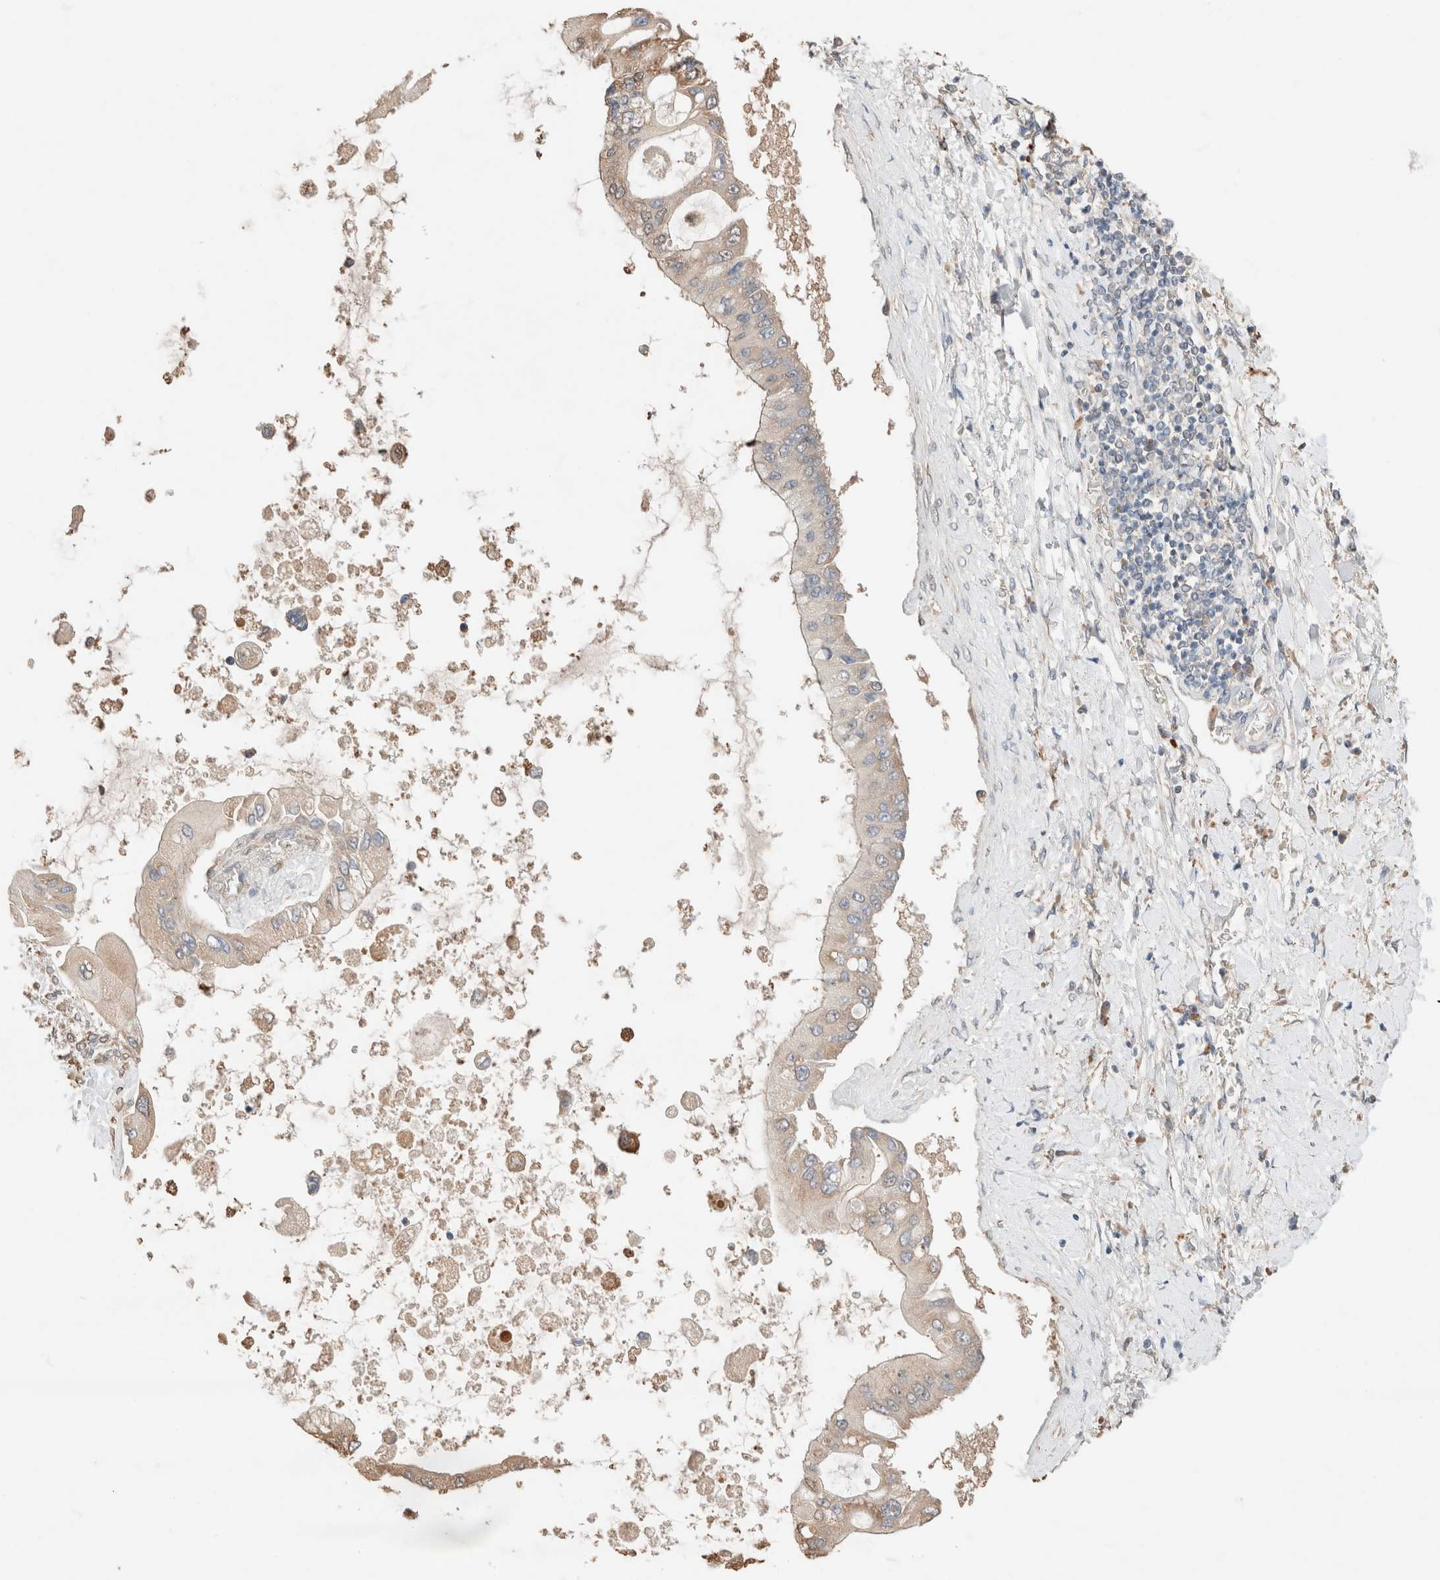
{"staining": {"intensity": "weak", "quantity": ">75%", "location": "cytoplasmic/membranous"}, "tissue": "liver cancer", "cell_type": "Tumor cells", "image_type": "cancer", "snomed": [{"axis": "morphology", "description": "Cholangiocarcinoma"}, {"axis": "topography", "description": "Liver"}], "caption": "DAB immunohistochemical staining of liver cholangiocarcinoma shows weak cytoplasmic/membranous protein expression in approximately >75% of tumor cells.", "gene": "TUBD1", "patient": {"sex": "male", "age": 50}}